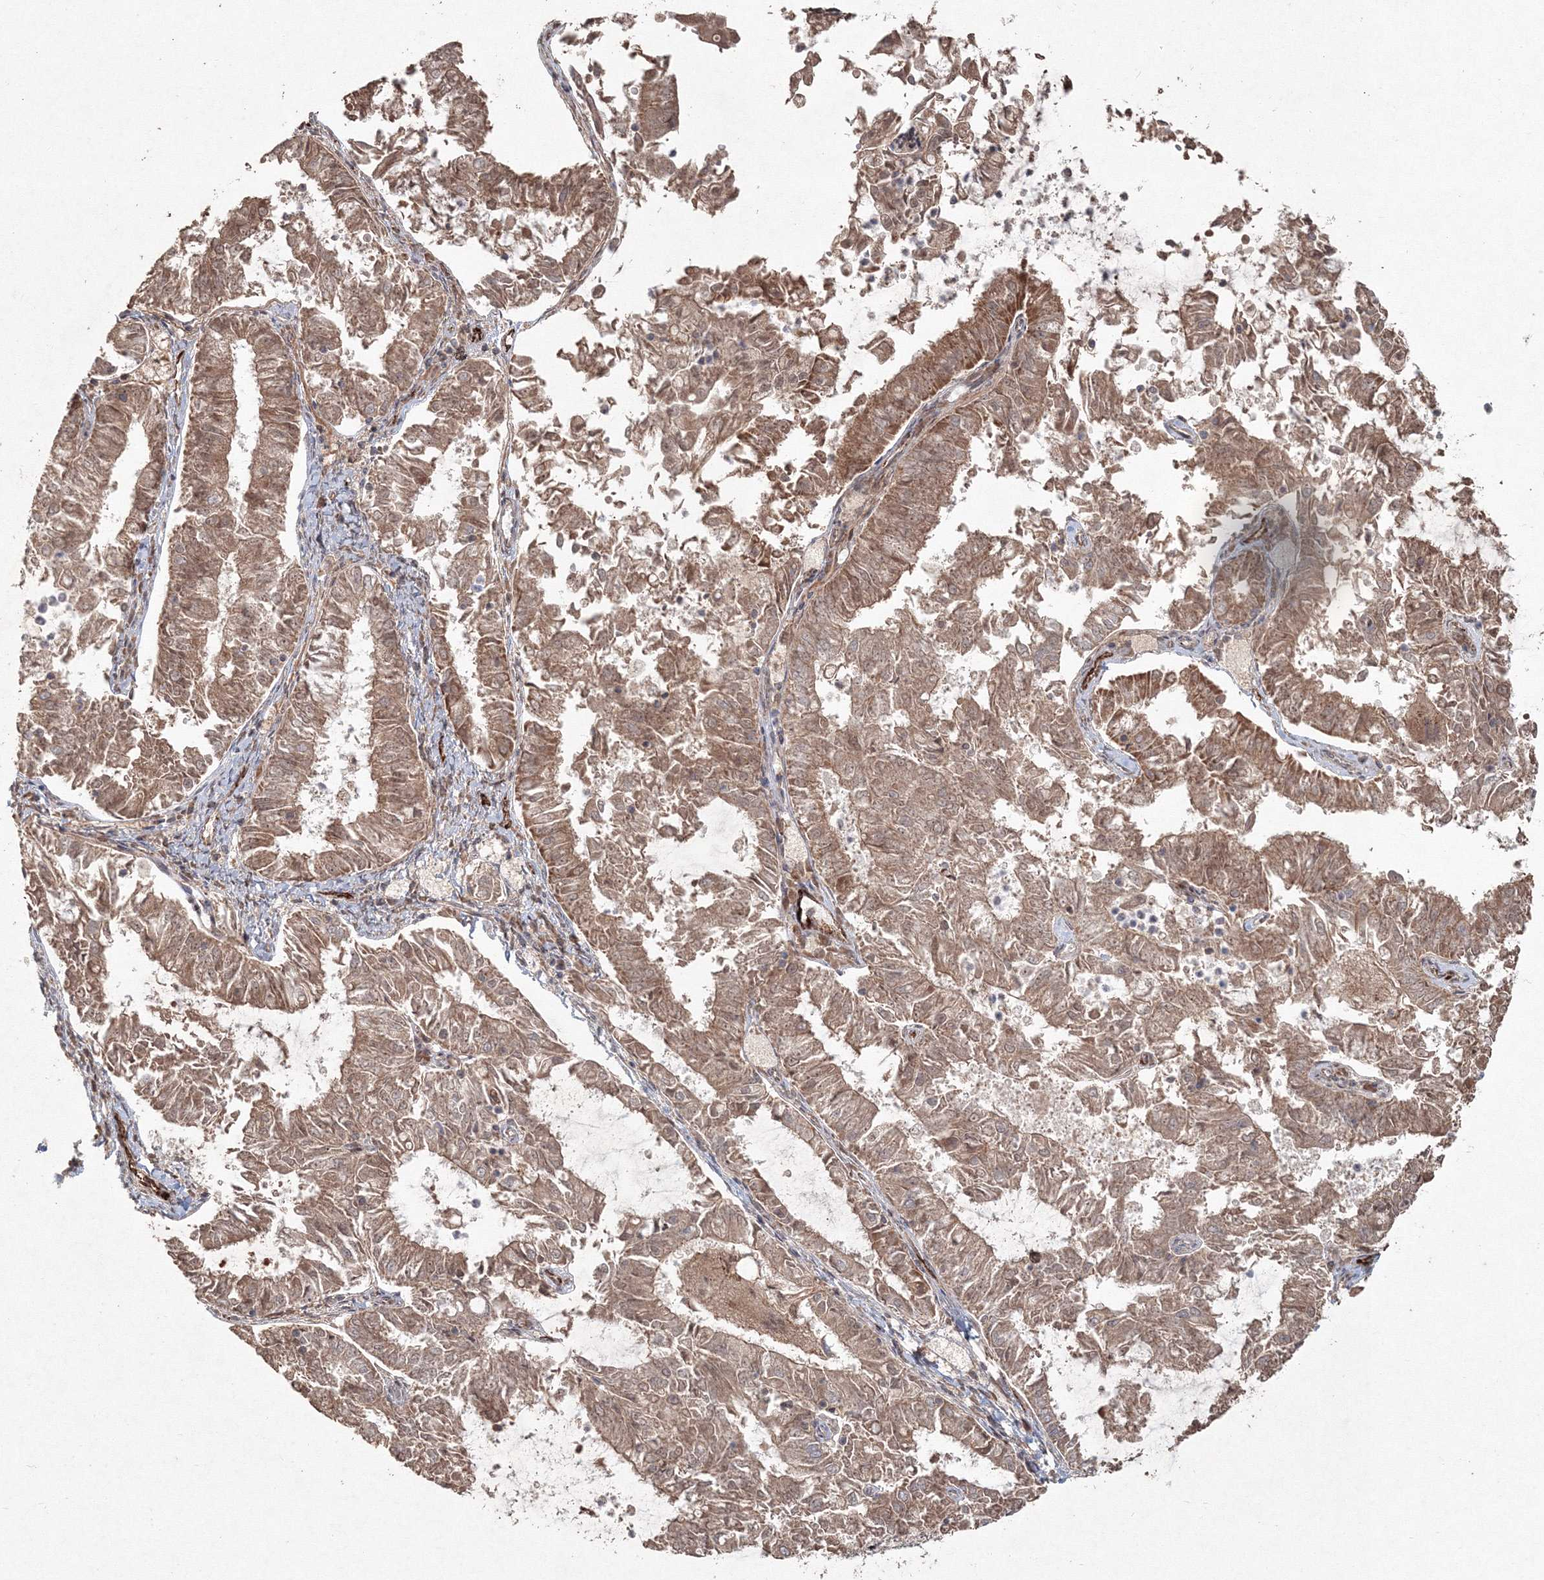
{"staining": {"intensity": "moderate", "quantity": ">75%", "location": "cytoplasmic/membranous"}, "tissue": "endometrial cancer", "cell_type": "Tumor cells", "image_type": "cancer", "snomed": [{"axis": "morphology", "description": "Adenocarcinoma, NOS"}, {"axis": "topography", "description": "Endometrium"}], "caption": "Human endometrial cancer (adenocarcinoma) stained with a protein marker shows moderate staining in tumor cells.", "gene": "ANAPC16", "patient": {"sex": "female", "age": 57}}